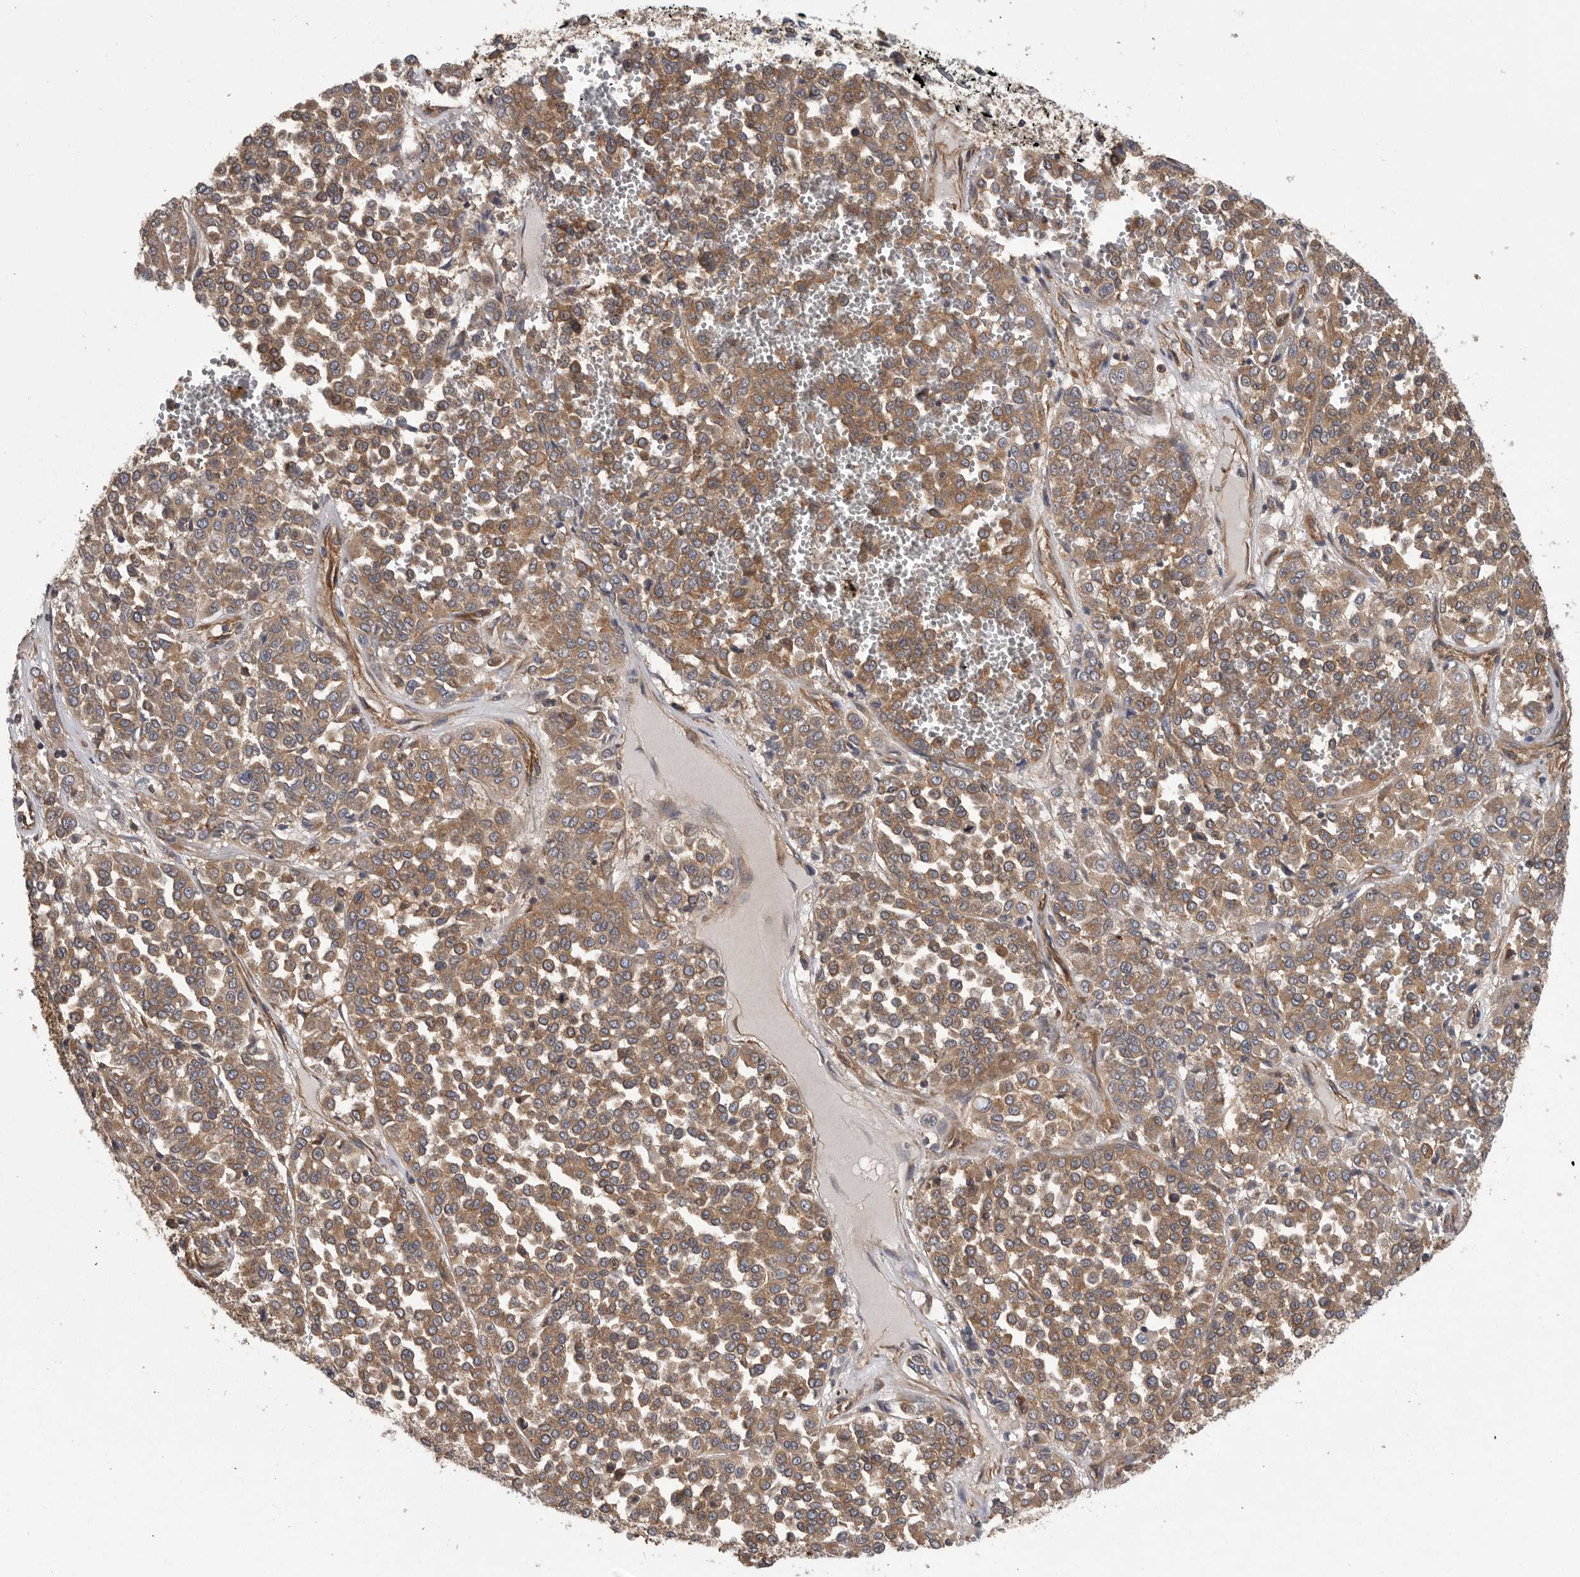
{"staining": {"intensity": "moderate", "quantity": ">75%", "location": "cytoplasmic/membranous"}, "tissue": "melanoma", "cell_type": "Tumor cells", "image_type": "cancer", "snomed": [{"axis": "morphology", "description": "Malignant melanoma, Metastatic site"}, {"axis": "topography", "description": "Pancreas"}], "caption": "Melanoma stained with a protein marker demonstrates moderate staining in tumor cells.", "gene": "OXR1", "patient": {"sex": "female", "age": 30}}